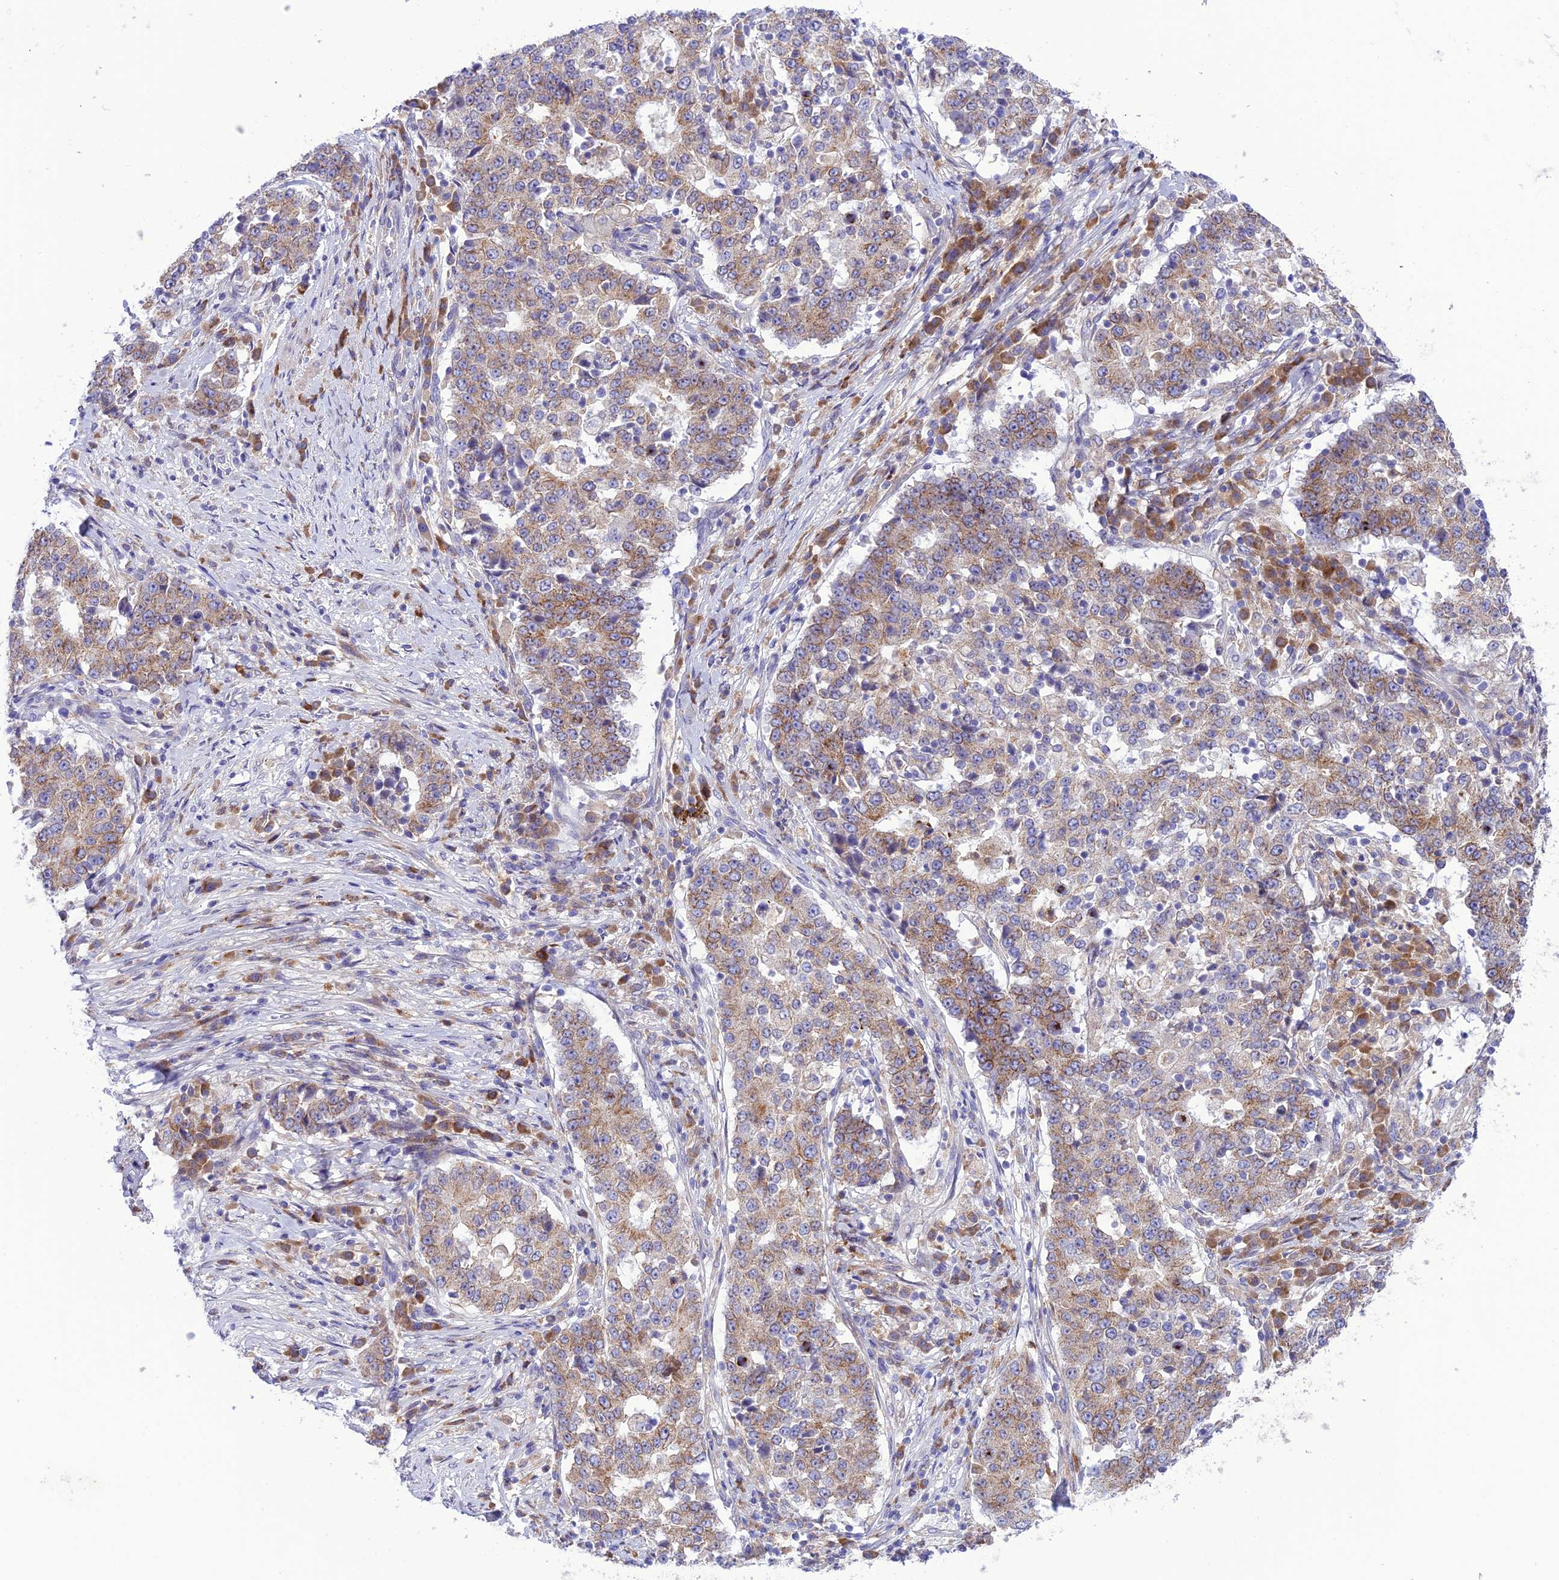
{"staining": {"intensity": "moderate", "quantity": ">75%", "location": "cytoplasmic/membranous"}, "tissue": "stomach cancer", "cell_type": "Tumor cells", "image_type": "cancer", "snomed": [{"axis": "morphology", "description": "Adenocarcinoma, NOS"}, {"axis": "topography", "description": "Stomach"}], "caption": "Immunohistochemical staining of stomach adenocarcinoma displays moderate cytoplasmic/membranous protein expression in about >75% of tumor cells.", "gene": "JMY", "patient": {"sex": "male", "age": 59}}